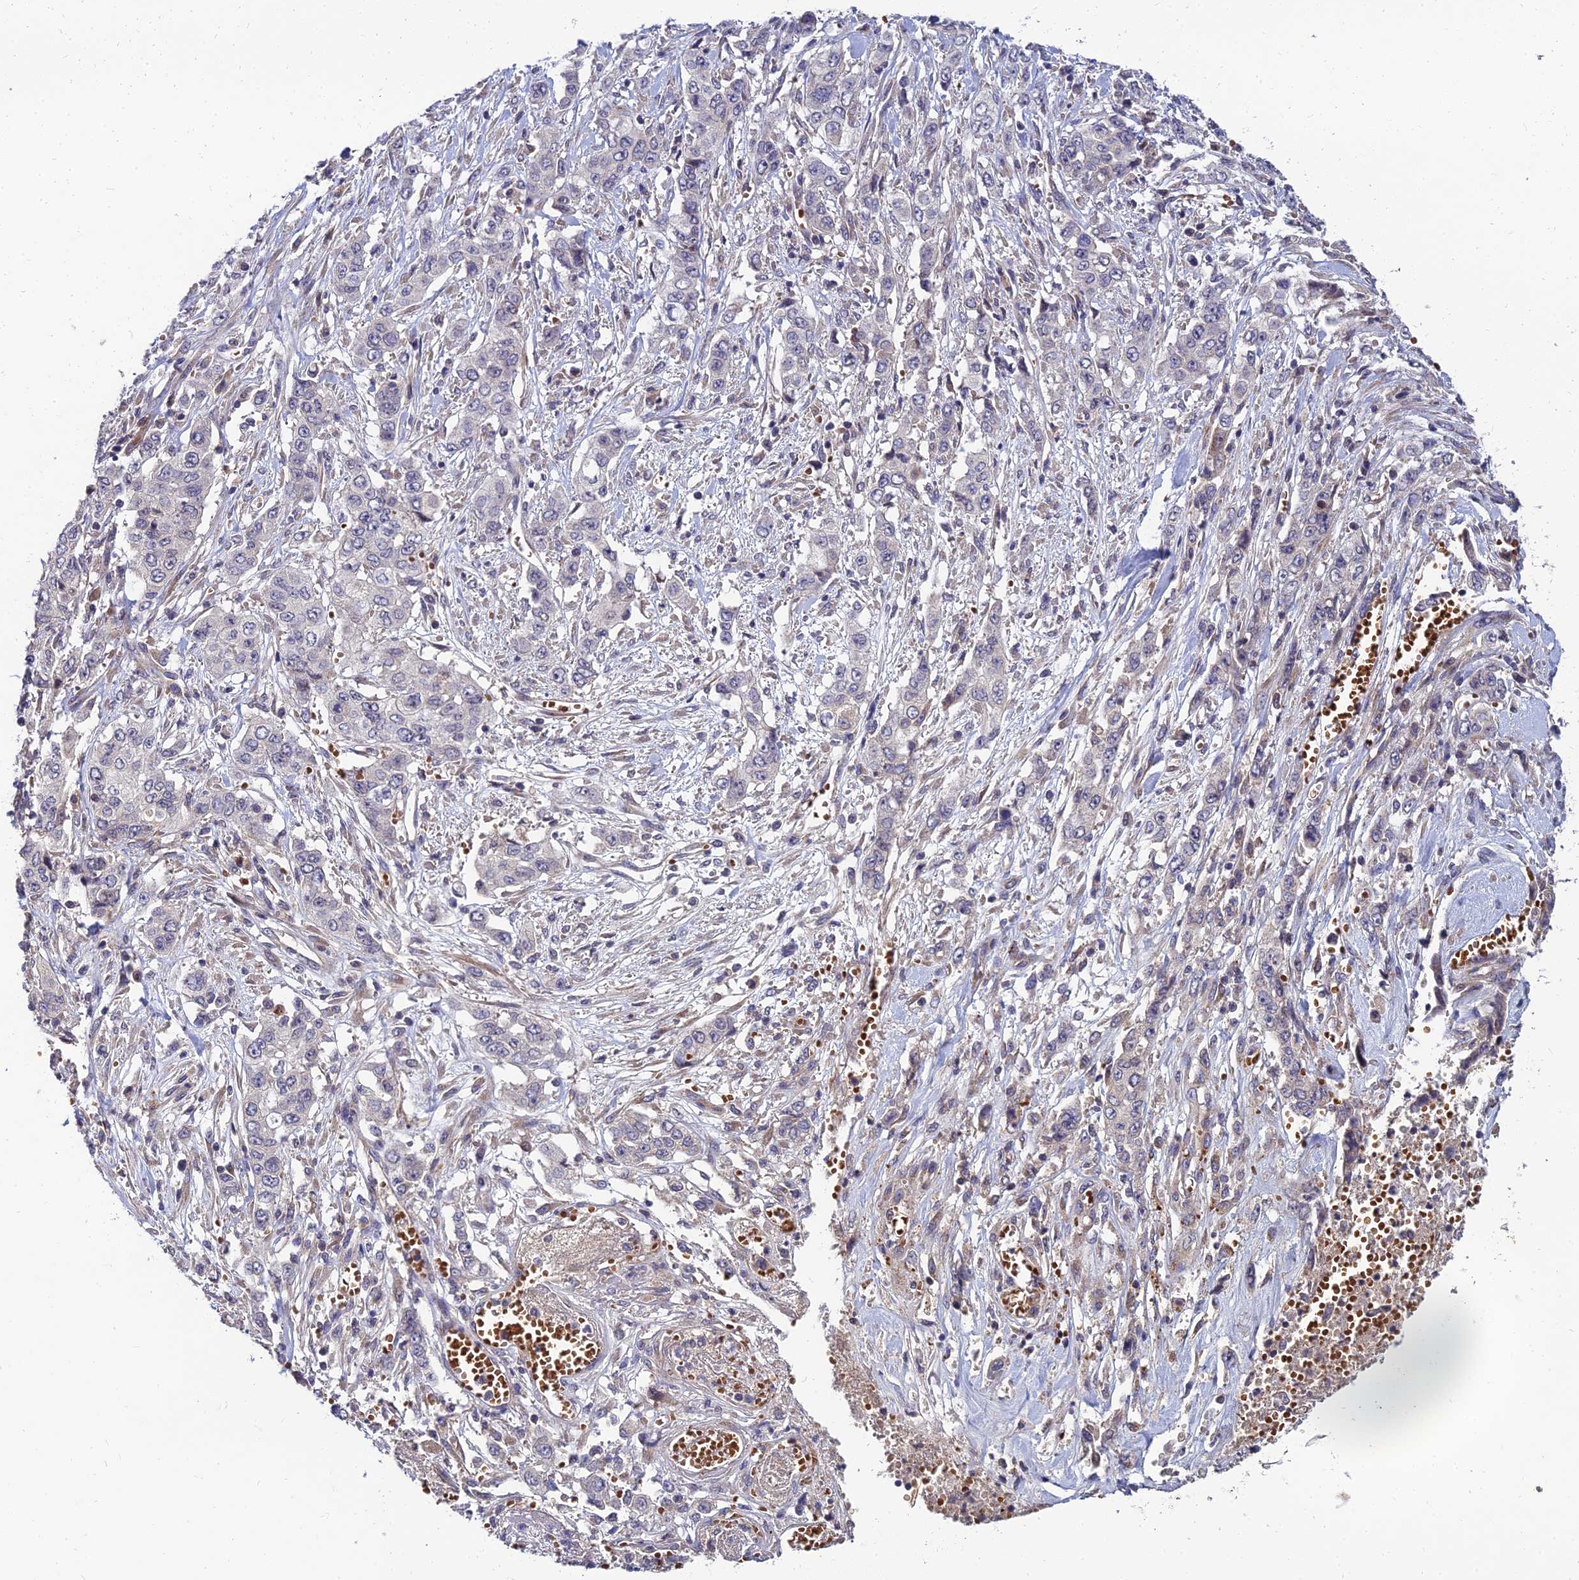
{"staining": {"intensity": "negative", "quantity": "none", "location": "none"}, "tissue": "stomach cancer", "cell_type": "Tumor cells", "image_type": "cancer", "snomed": [{"axis": "morphology", "description": "Normal tissue, NOS"}, {"axis": "morphology", "description": "Adenocarcinoma, NOS"}, {"axis": "topography", "description": "Stomach"}], "caption": "High magnification brightfield microscopy of stomach cancer (adenocarcinoma) stained with DAB (3,3'-diaminobenzidine) (brown) and counterstained with hematoxylin (blue): tumor cells show no significant staining.", "gene": "NPY", "patient": {"sex": "female", "age": 64}}